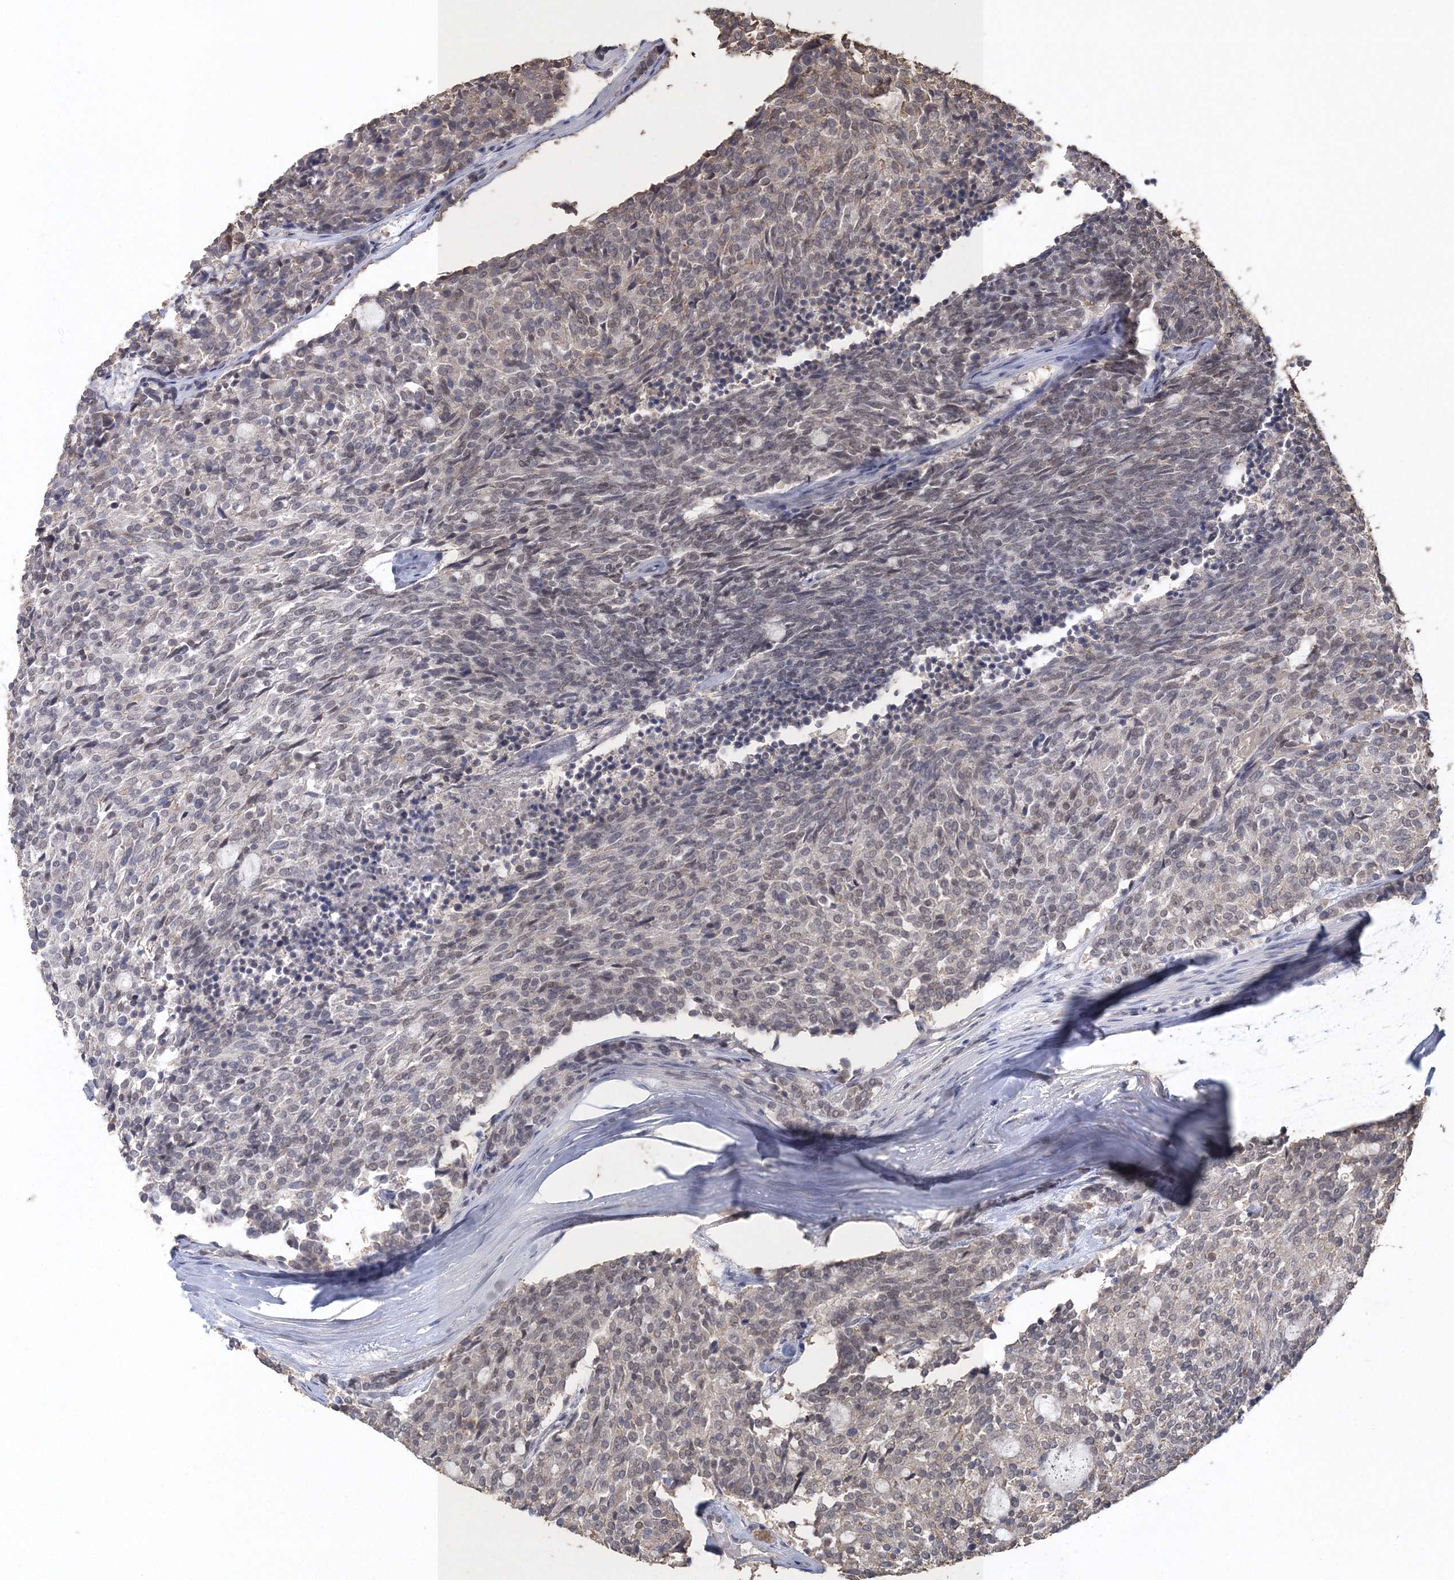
{"staining": {"intensity": "weak", "quantity": "<25%", "location": "cytoplasmic/membranous"}, "tissue": "carcinoid", "cell_type": "Tumor cells", "image_type": "cancer", "snomed": [{"axis": "morphology", "description": "Carcinoid, malignant, NOS"}, {"axis": "topography", "description": "Pancreas"}], "caption": "This is a micrograph of immunohistochemistry staining of carcinoid, which shows no positivity in tumor cells.", "gene": "UIMC1", "patient": {"sex": "female", "age": 54}}